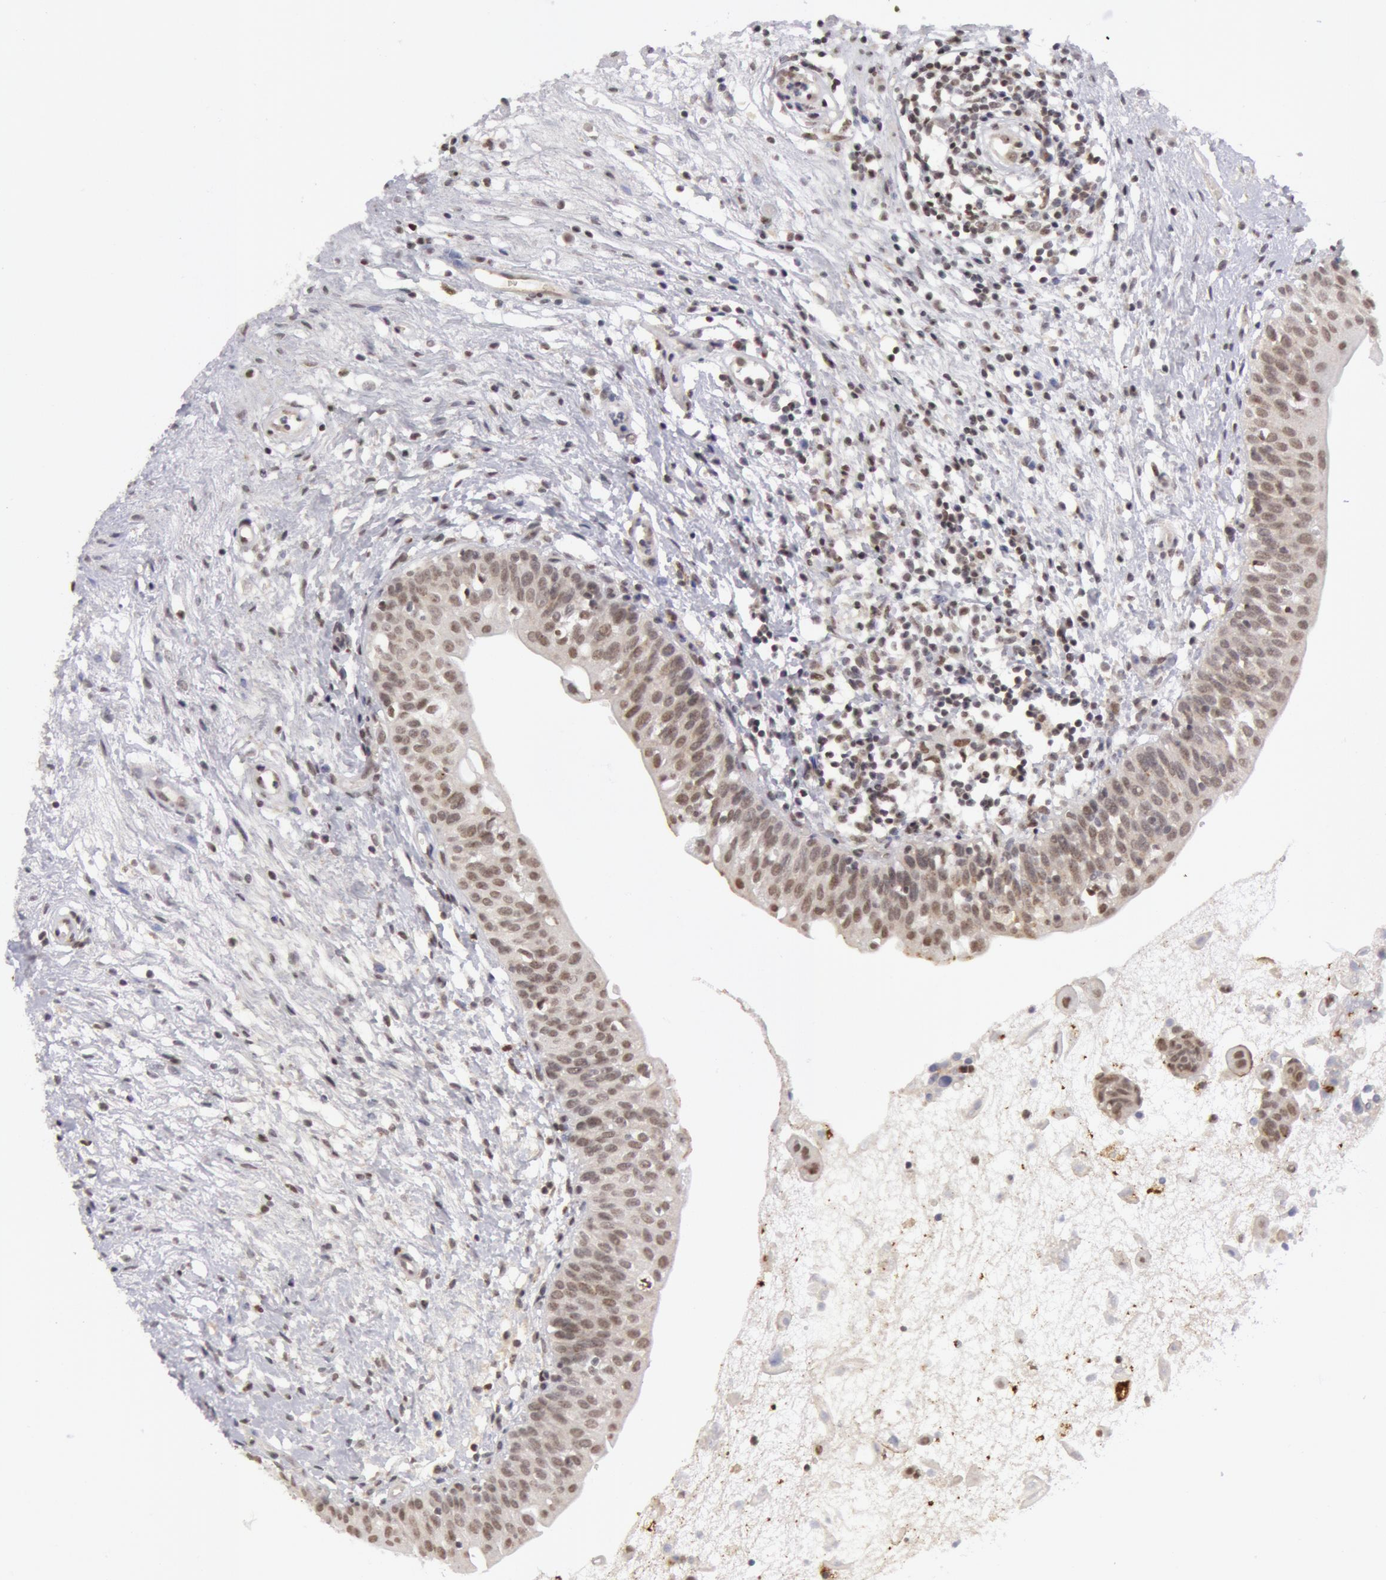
{"staining": {"intensity": "moderate", "quantity": "25%-75%", "location": "cytoplasmic/membranous,nuclear"}, "tissue": "urinary bladder", "cell_type": "Urothelial cells", "image_type": "normal", "snomed": [{"axis": "morphology", "description": "Normal tissue, NOS"}, {"axis": "topography", "description": "Urinary bladder"}], "caption": "Unremarkable urinary bladder was stained to show a protein in brown. There is medium levels of moderate cytoplasmic/membranous,nuclear expression in approximately 25%-75% of urothelial cells. (Stains: DAB (3,3'-diaminobenzidine) in brown, nuclei in blue, Microscopy: brightfield microscopy at high magnification).", "gene": "VRTN", "patient": {"sex": "female", "age": 55}}